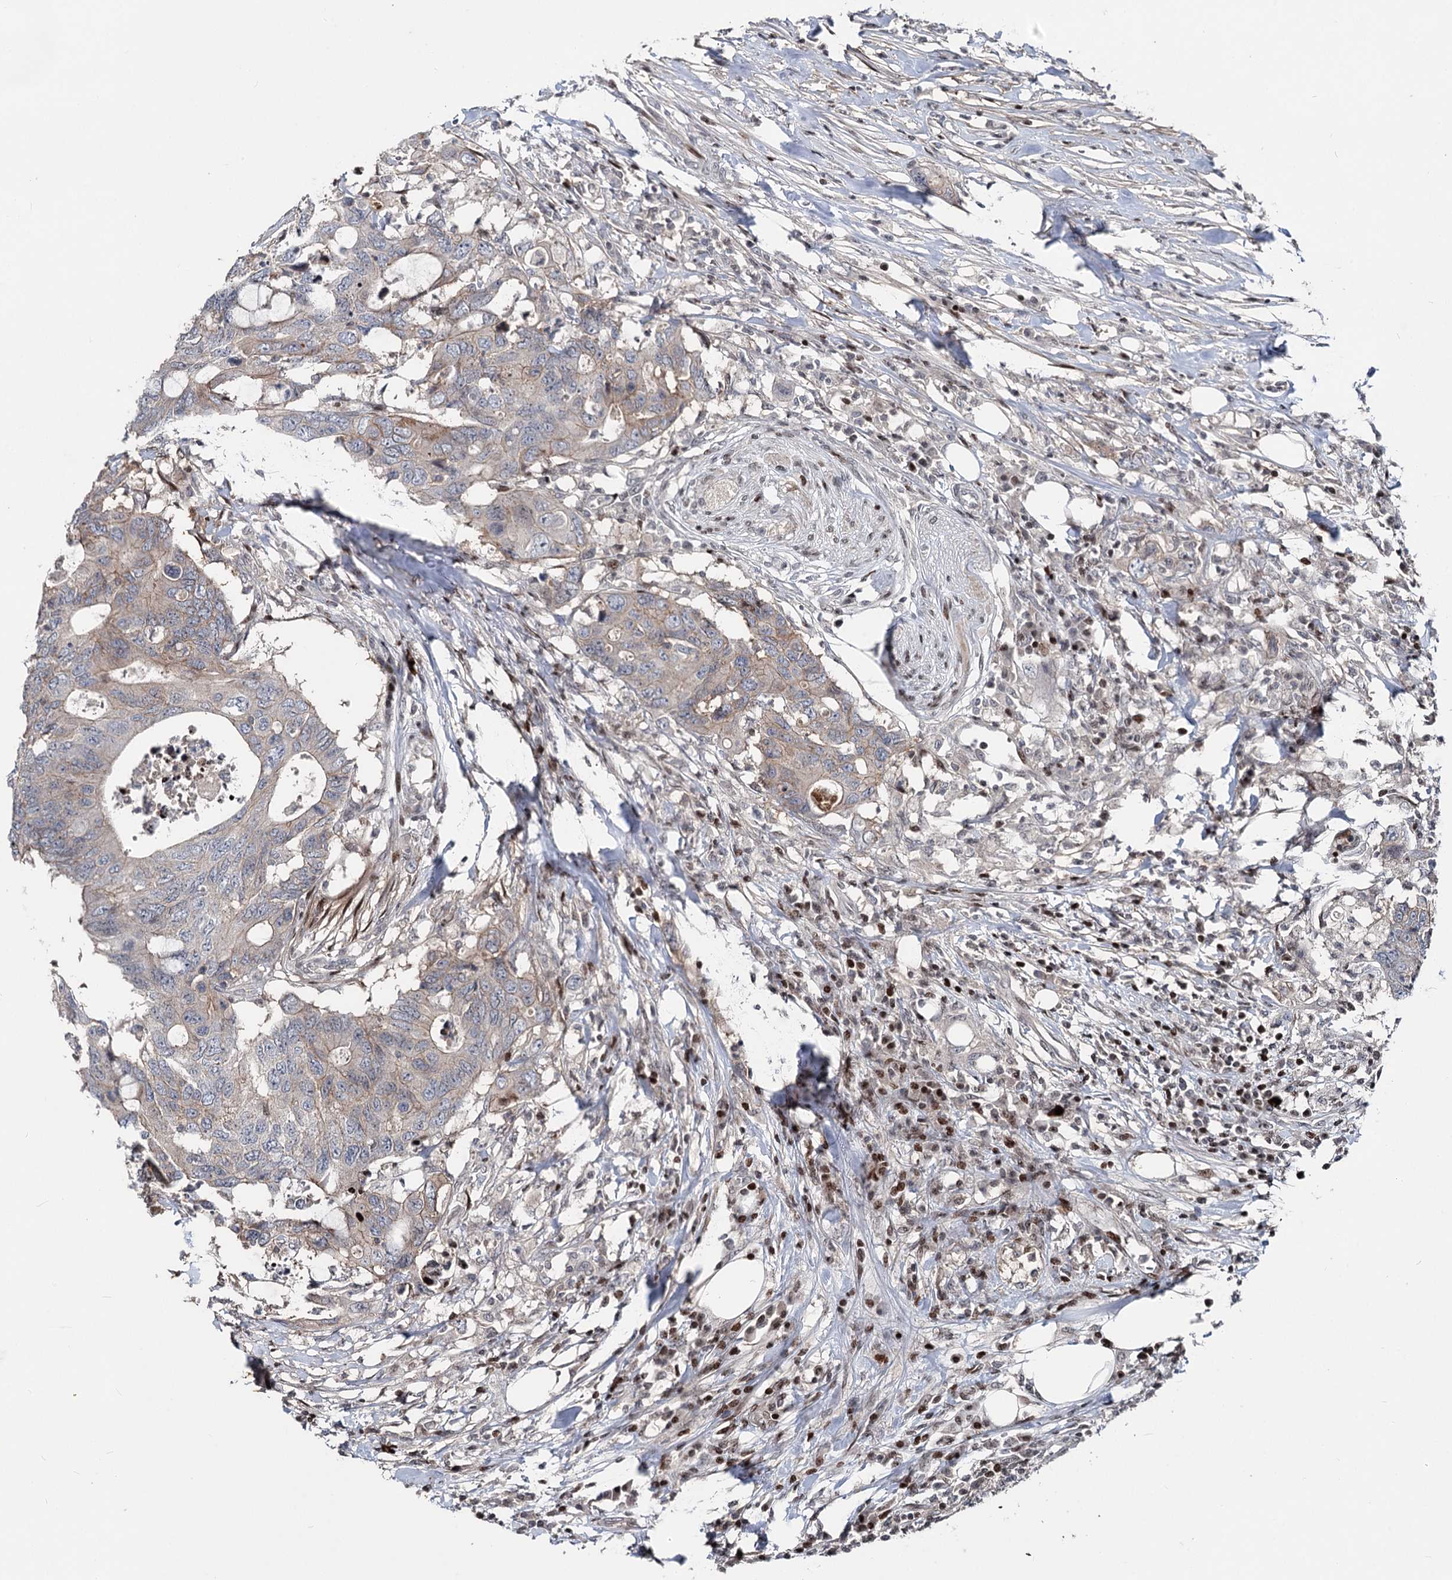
{"staining": {"intensity": "negative", "quantity": "none", "location": "none"}, "tissue": "colorectal cancer", "cell_type": "Tumor cells", "image_type": "cancer", "snomed": [{"axis": "morphology", "description": "Adenocarcinoma, NOS"}, {"axis": "topography", "description": "Colon"}], "caption": "High power microscopy micrograph of an immunohistochemistry (IHC) micrograph of colorectal cancer (adenocarcinoma), revealing no significant staining in tumor cells. (DAB IHC visualized using brightfield microscopy, high magnification).", "gene": "ITFG2", "patient": {"sex": "male", "age": 71}}